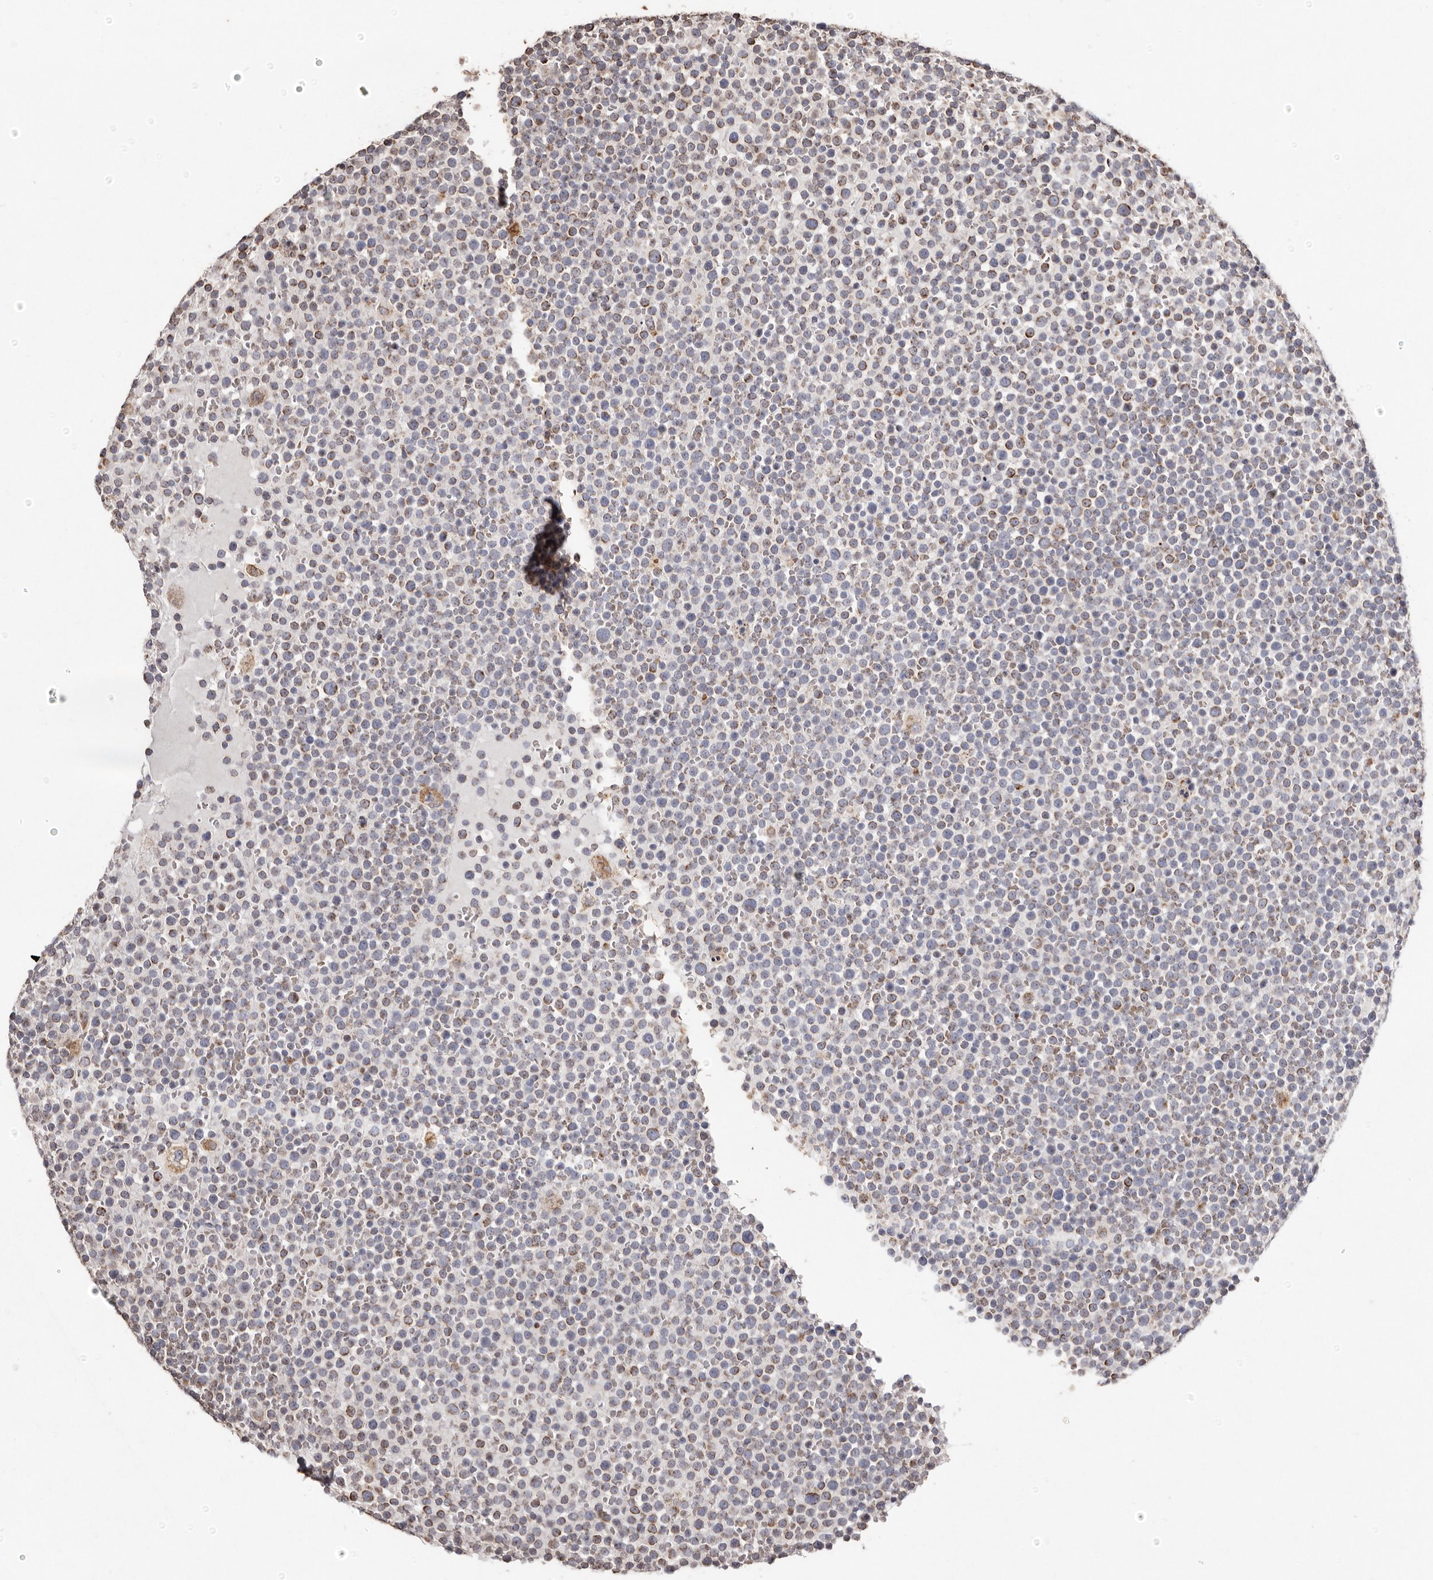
{"staining": {"intensity": "moderate", "quantity": "25%-75%", "location": "cytoplasmic/membranous"}, "tissue": "lymphoma", "cell_type": "Tumor cells", "image_type": "cancer", "snomed": [{"axis": "morphology", "description": "Malignant lymphoma, non-Hodgkin's type, High grade"}, {"axis": "topography", "description": "Lymph node"}], "caption": "DAB (3,3'-diaminobenzidine) immunohistochemical staining of human high-grade malignant lymphoma, non-Hodgkin's type exhibits moderate cytoplasmic/membranous protein expression in about 25%-75% of tumor cells.", "gene": "MACC1", "patient": {"sex": "male", "age": 61}}